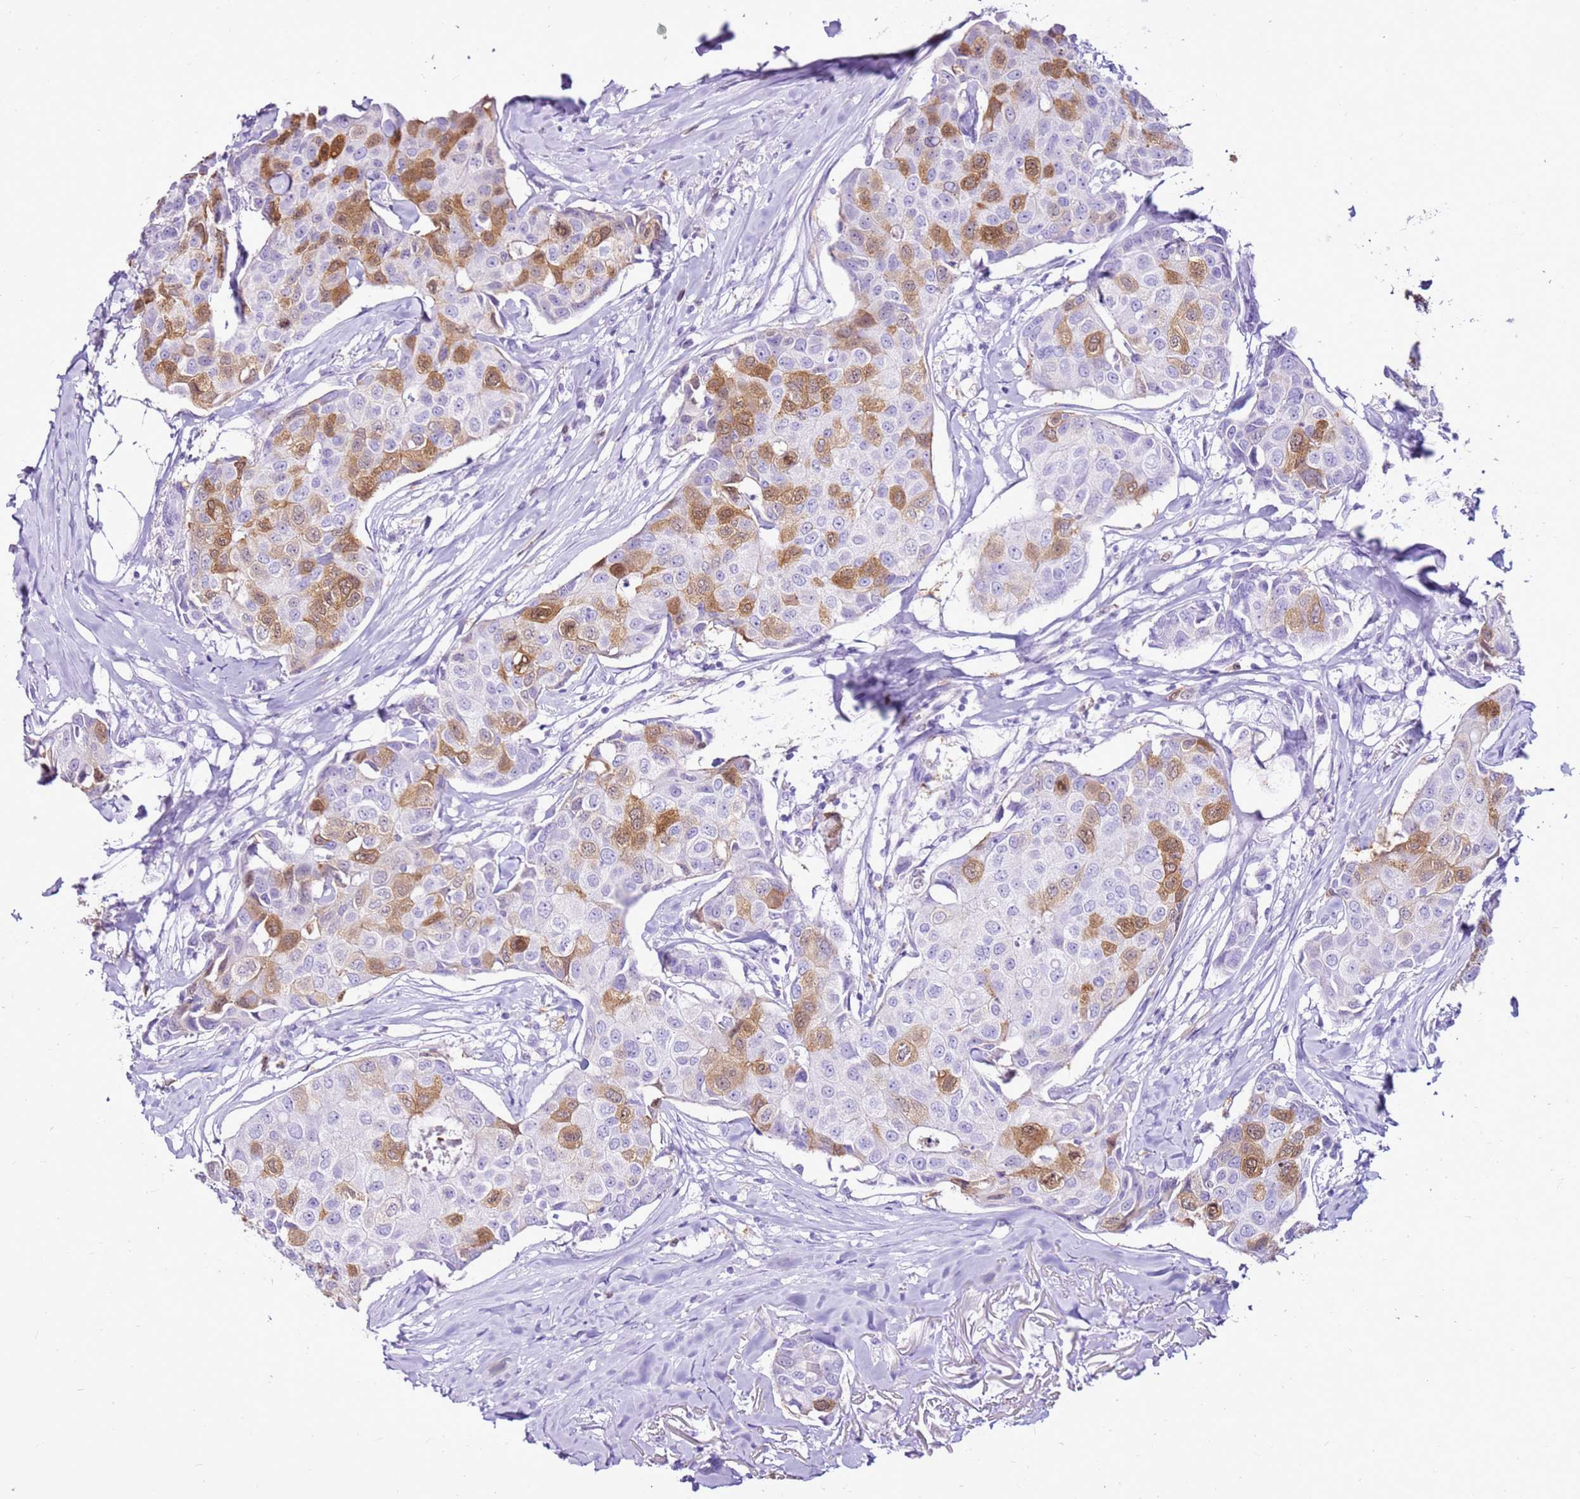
{"staining": {"intensity": "moderate", "quantity": "<25%", "location": "cytoplasmic/membranous,nuclear"}, "tissue": "breast cancer", "cell_type": "Tumor cells", "image_type": "cancer", "snomed": [{"axis": "morphology", "description": "Duct carcinoma"}, {"axis": "topography", "description": "Breast"}], "caption": "A histopathology image of human breast cancer stained for a protein demonstrates moderate cytoplasmic/membranous and nuclear brown staining in tumor cells.", "gene": "SPC25", "patient": {"sex": "female", "age": 80}}